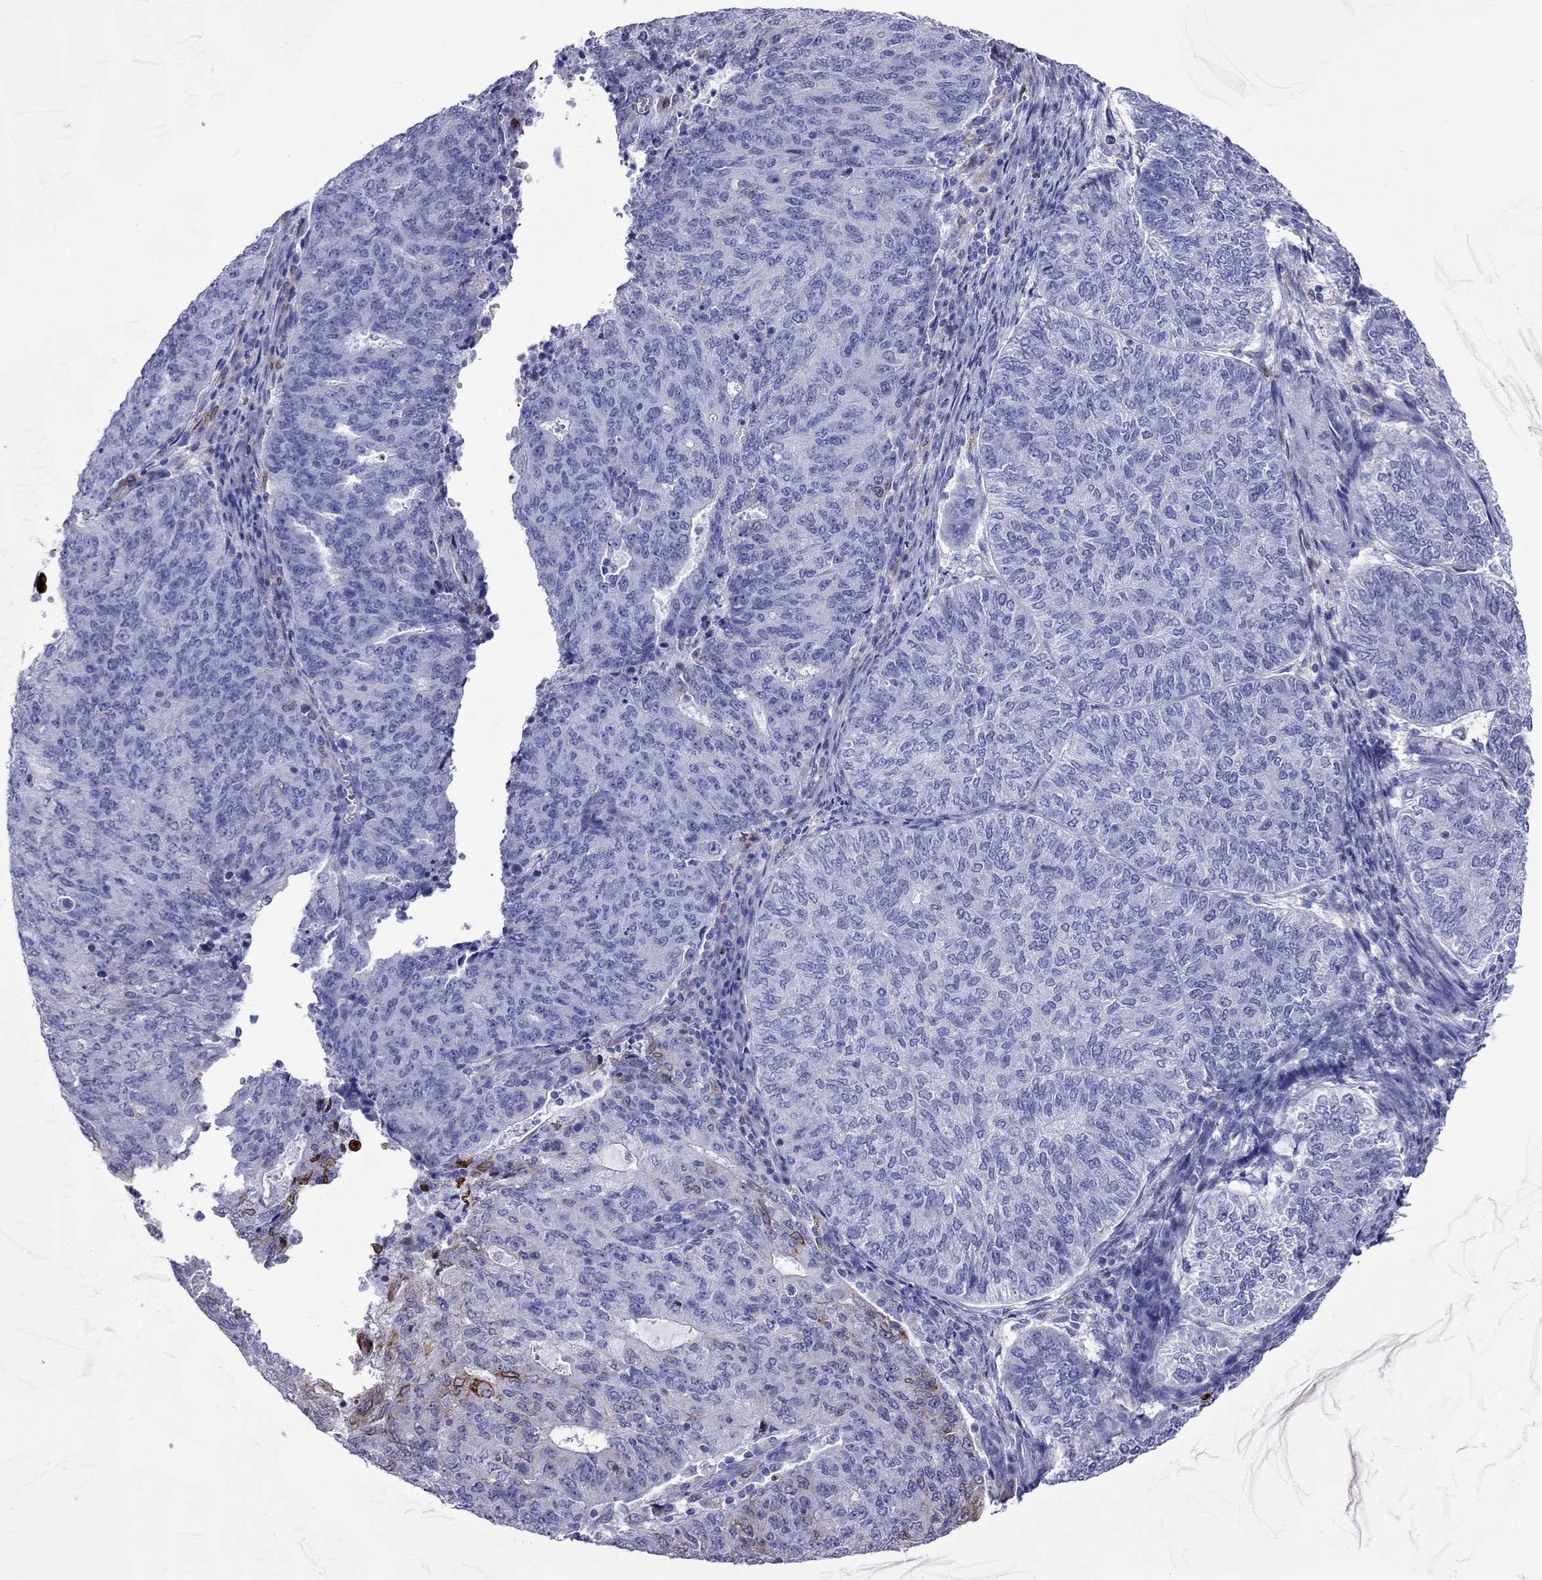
{"staining": {"intensity": "weak", "quantity": "<25%", "location": "cytoplasmic/membranous"}, "tissue": "endometrial cancer", "cell_type": "Tumor cells", "image_type": "cancer", "snomed": [{"axis": "morphology", "description": "Adenocarcinoma, NOS"}, {"axis": "topography", "description": "Endometrium"}], "caption": "This is an immunohistochemistry (IHC) micrograph of endometrial adenocarcinoma. There is no expression in tumor cells.", "gene": "ADORA2A", "patient": {"sex": "female", "age": 82}}